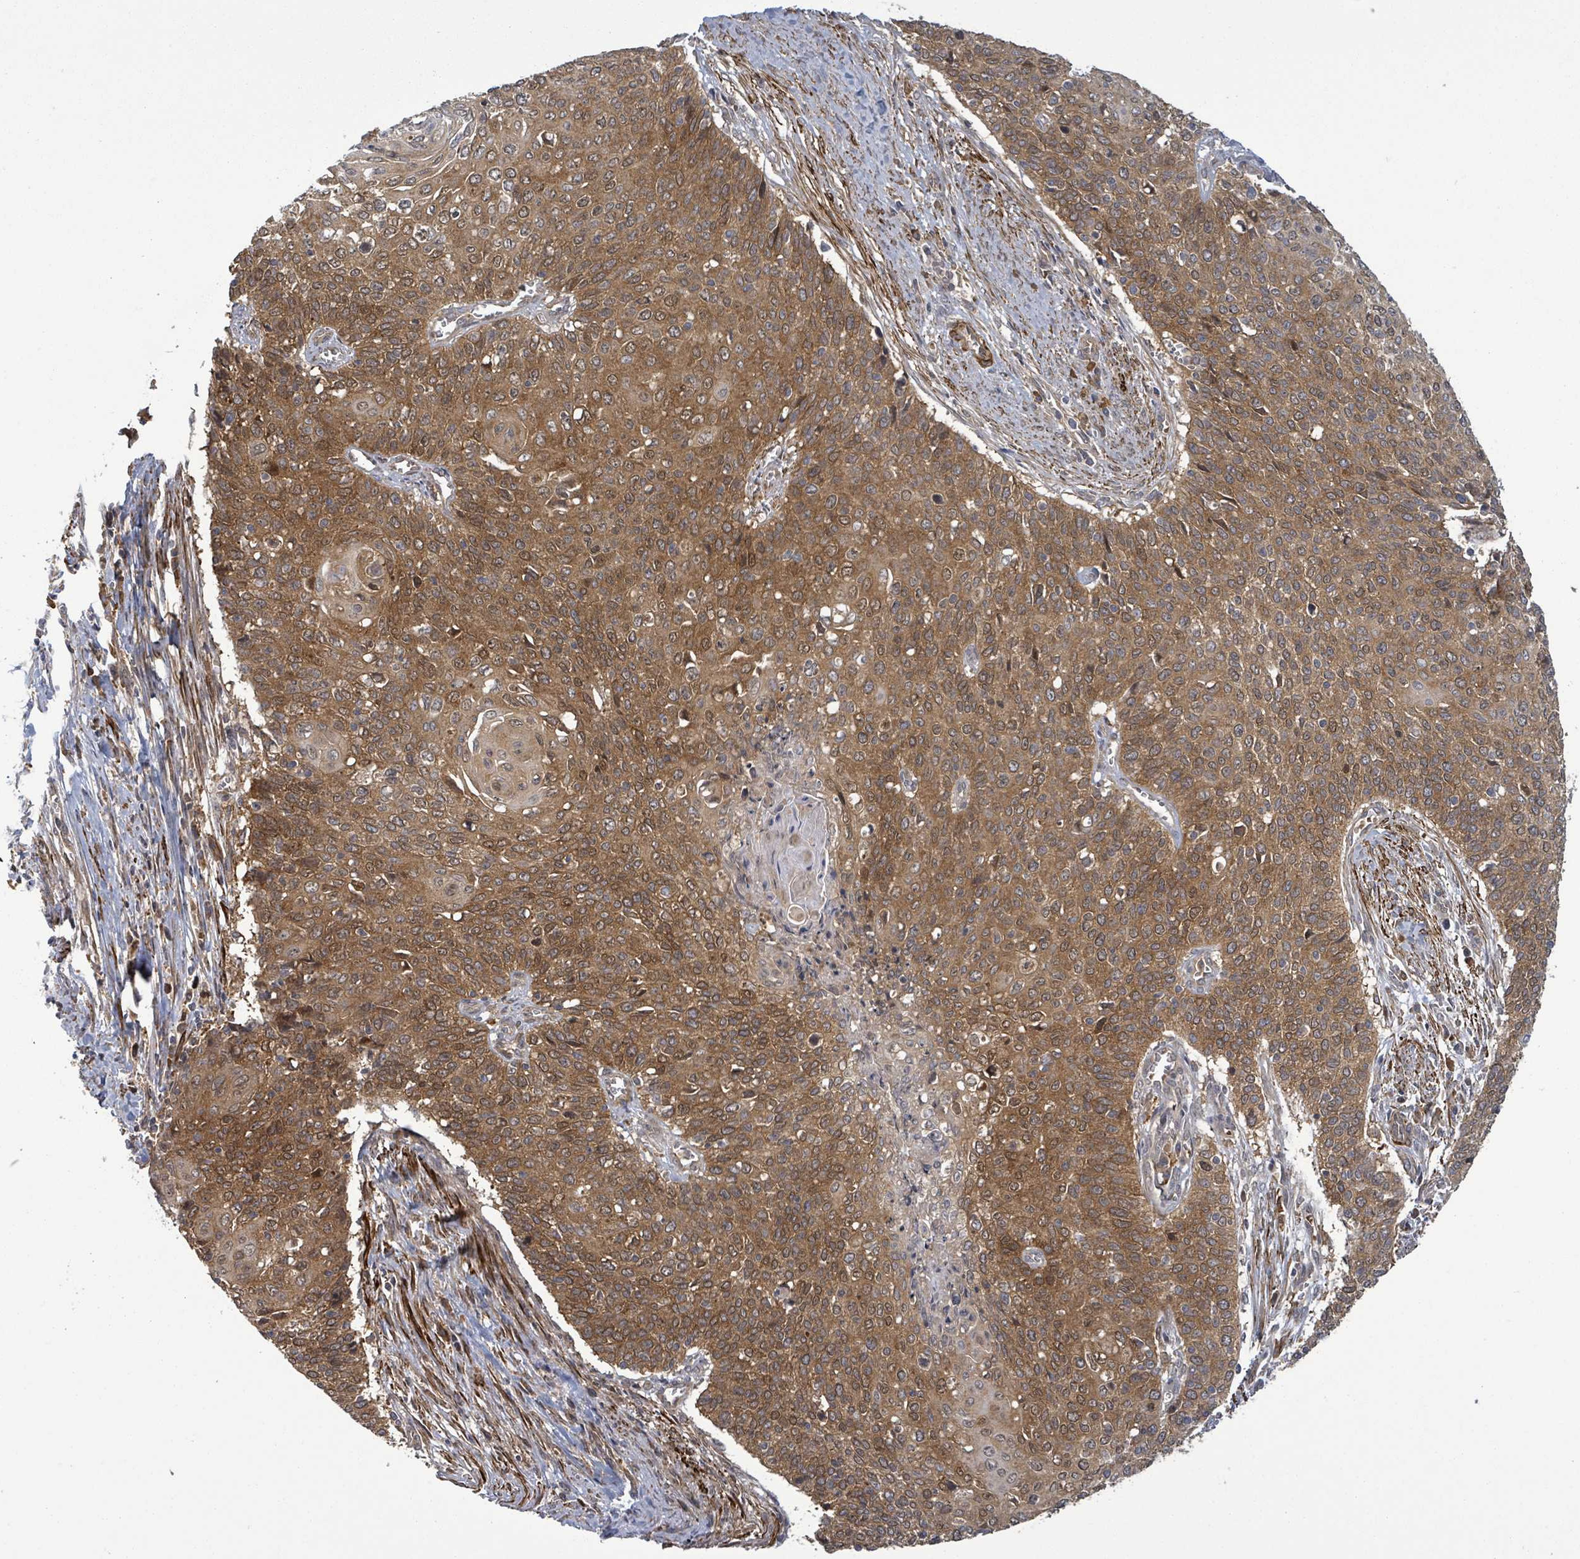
{"staining": {"intensity": "moderate", "quantity": ">75%", "location": "cytoplasmic/membranous,nuclear"}, "tissue": "cervical cancer", "cell_type": "Tumor cells", "image_type": "cancer", "snomed": [{"axis": "morphology", "description": "Squamous cell carcinoma, NOS"}, {"axis": "topography", "description": "Cervix"}], "caption": "This is a histology image of immunohistochemistry (IHC) staining of cervical squamous cell carcinoma, which shows moderate positivity in the cytoplasmic/membranous and nuclear of tumor cells.", "gene": "MAP3K6", "patient": {"sex": "female", "age": 39}}